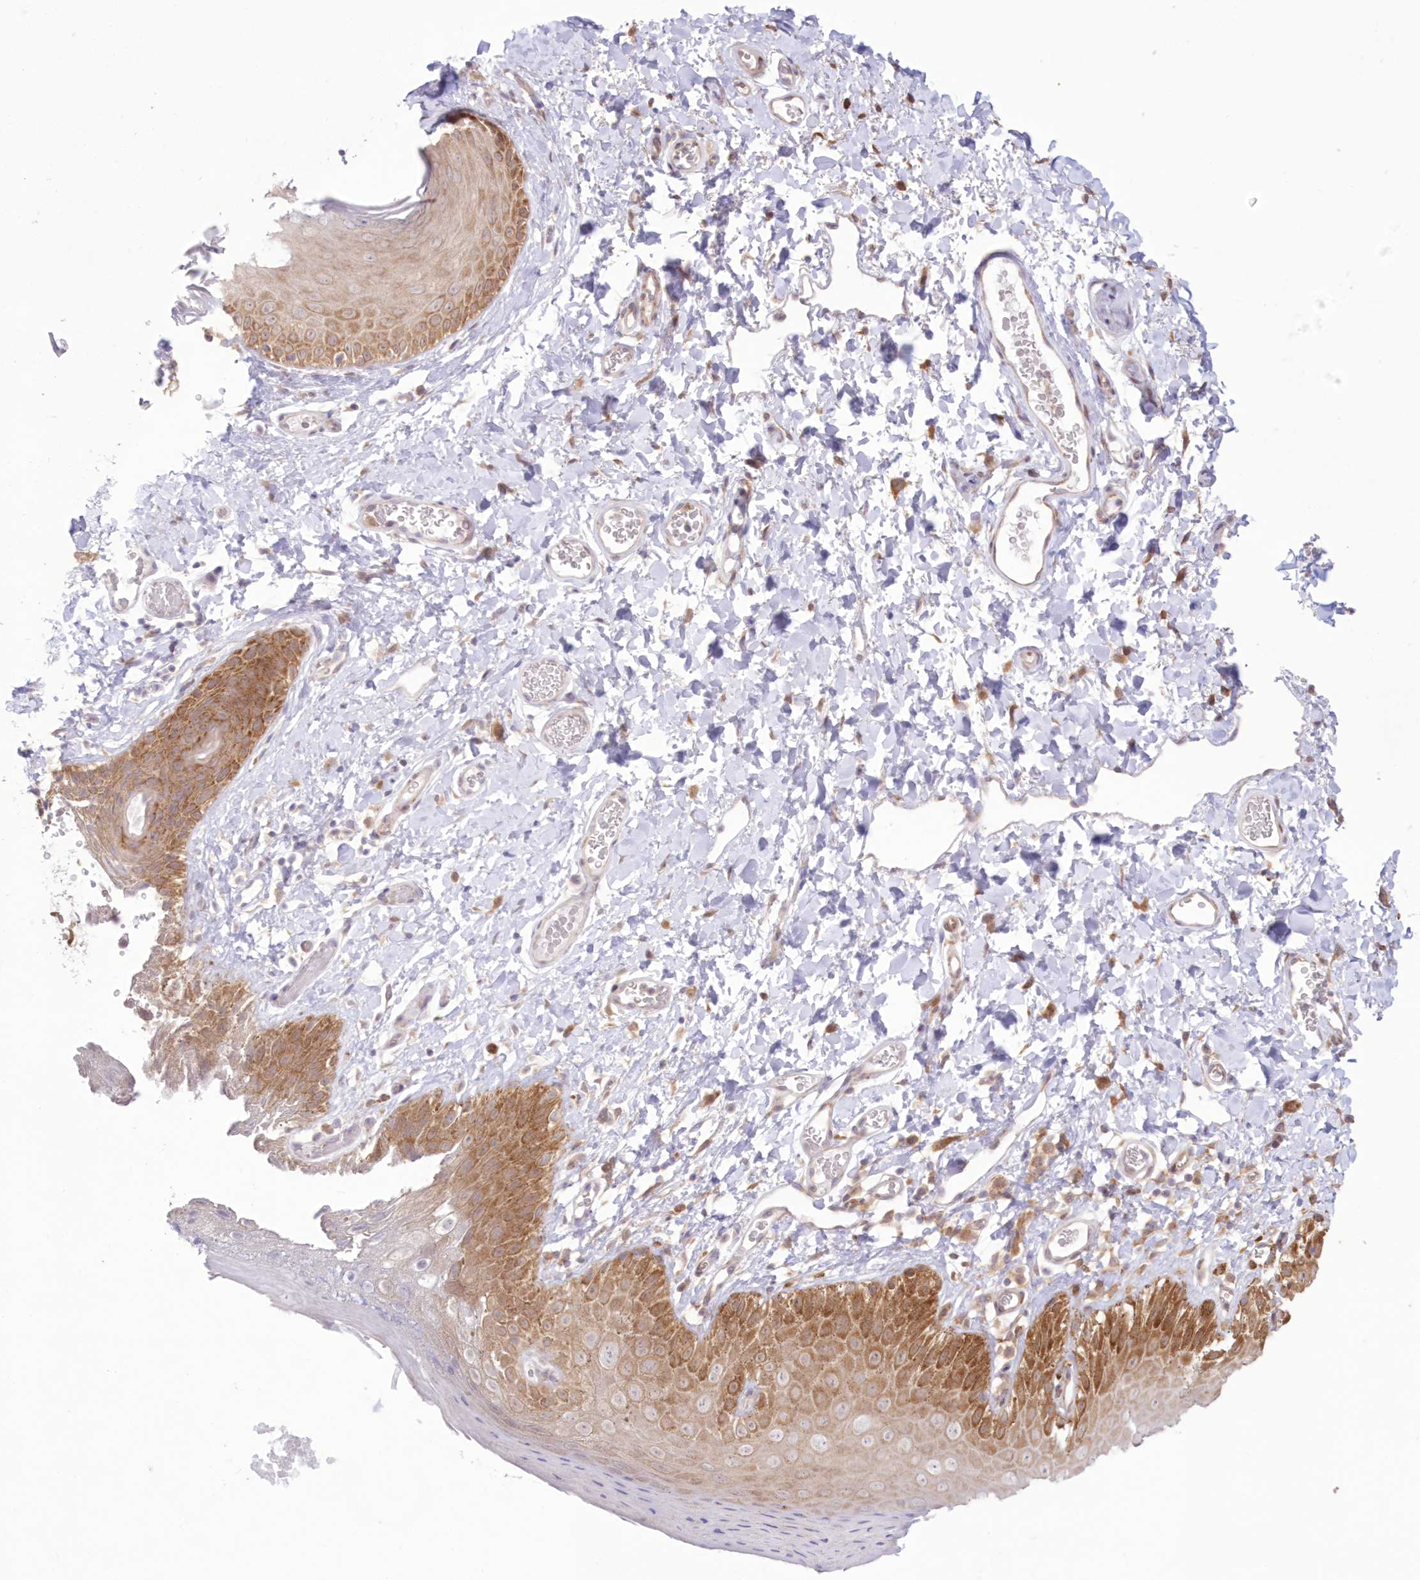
{"staining": {"intensity": "strong", "quantity": ">75%", "location": "cytoplasmic/membranous"}, "tissue": "skin", "cell_type": "Epidermal cells", "image_type": "normal", "snomed": [{"axis": "morphology", "description": "Normal tissue, NOS"}, {"axis": "topography", "description": "Anal"}], "caption": "Immunohistochemistry (IHC) micrograph of normal skin: skin stained using immunohistochemistry reveals high levels of strong protein expression localized specifically in the cytoplasmic/membranous of epidermal cells, appearing as a cytoplasmic/membranous brown color.", "gene": "RNPEP", "patient": {"sex": "male", "age": 44}}